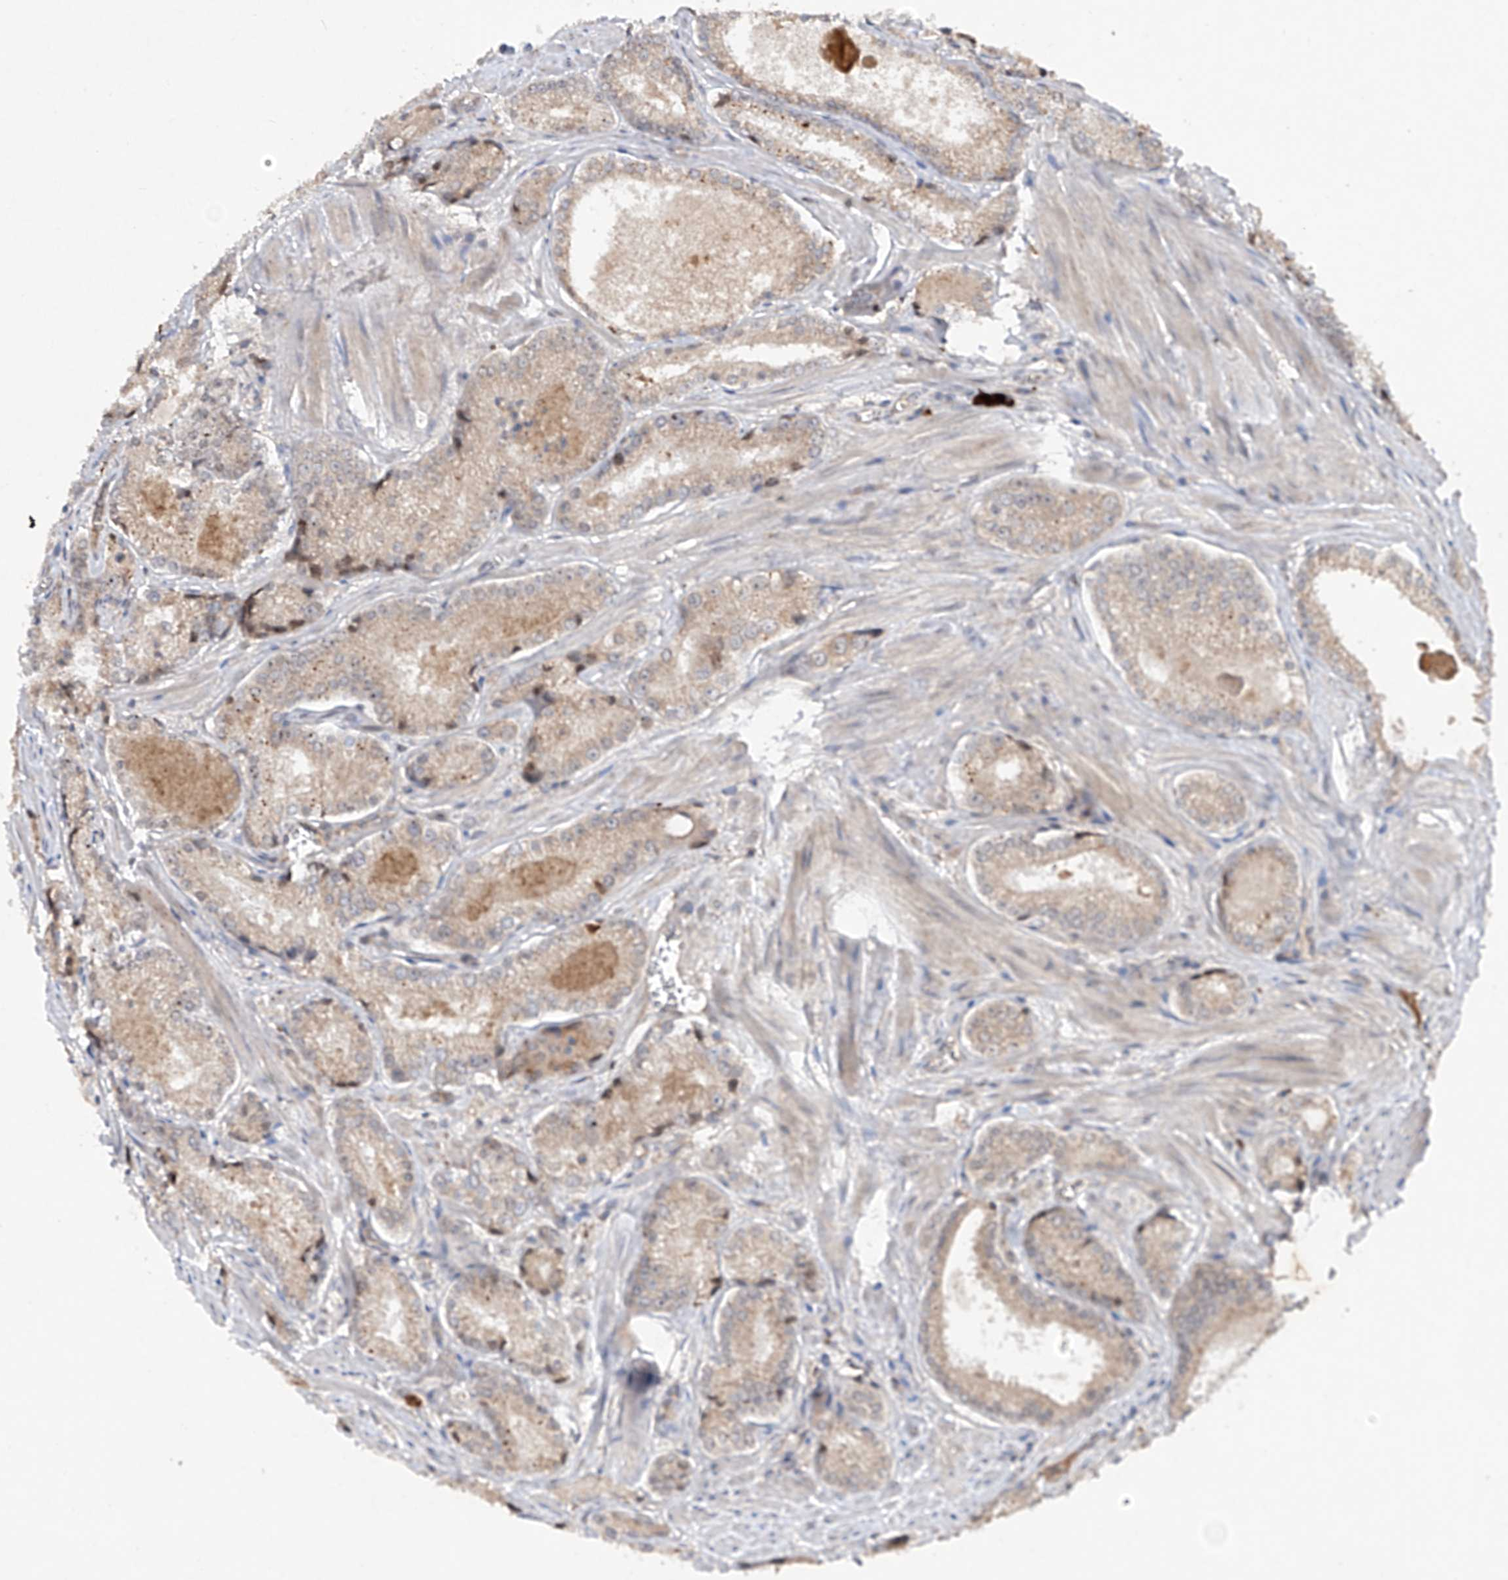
{"staining": {"intensity": "negative", "quantity": "none", "location": "none"}, "tissue": "prostate cancer", "cell_type": "Tumor cells", "image_type": "cancer", "snomed": [{"axis": "morphology", "description": "Adenocarcinoma, Low grade"}, {"axis": "topography", "description": "Prostate"}], "caption": "Photomicrograph shows no protein positivity in tumor cells of prostate adenocarcinoma (low-grade) tissue. (Stains: DAB IHC with hematoxylin counter stain, Microscopy: brightfield microscopy at high magnification).", "gene": "FAM135A", "patient": {"sex": "male", "age": 54}}